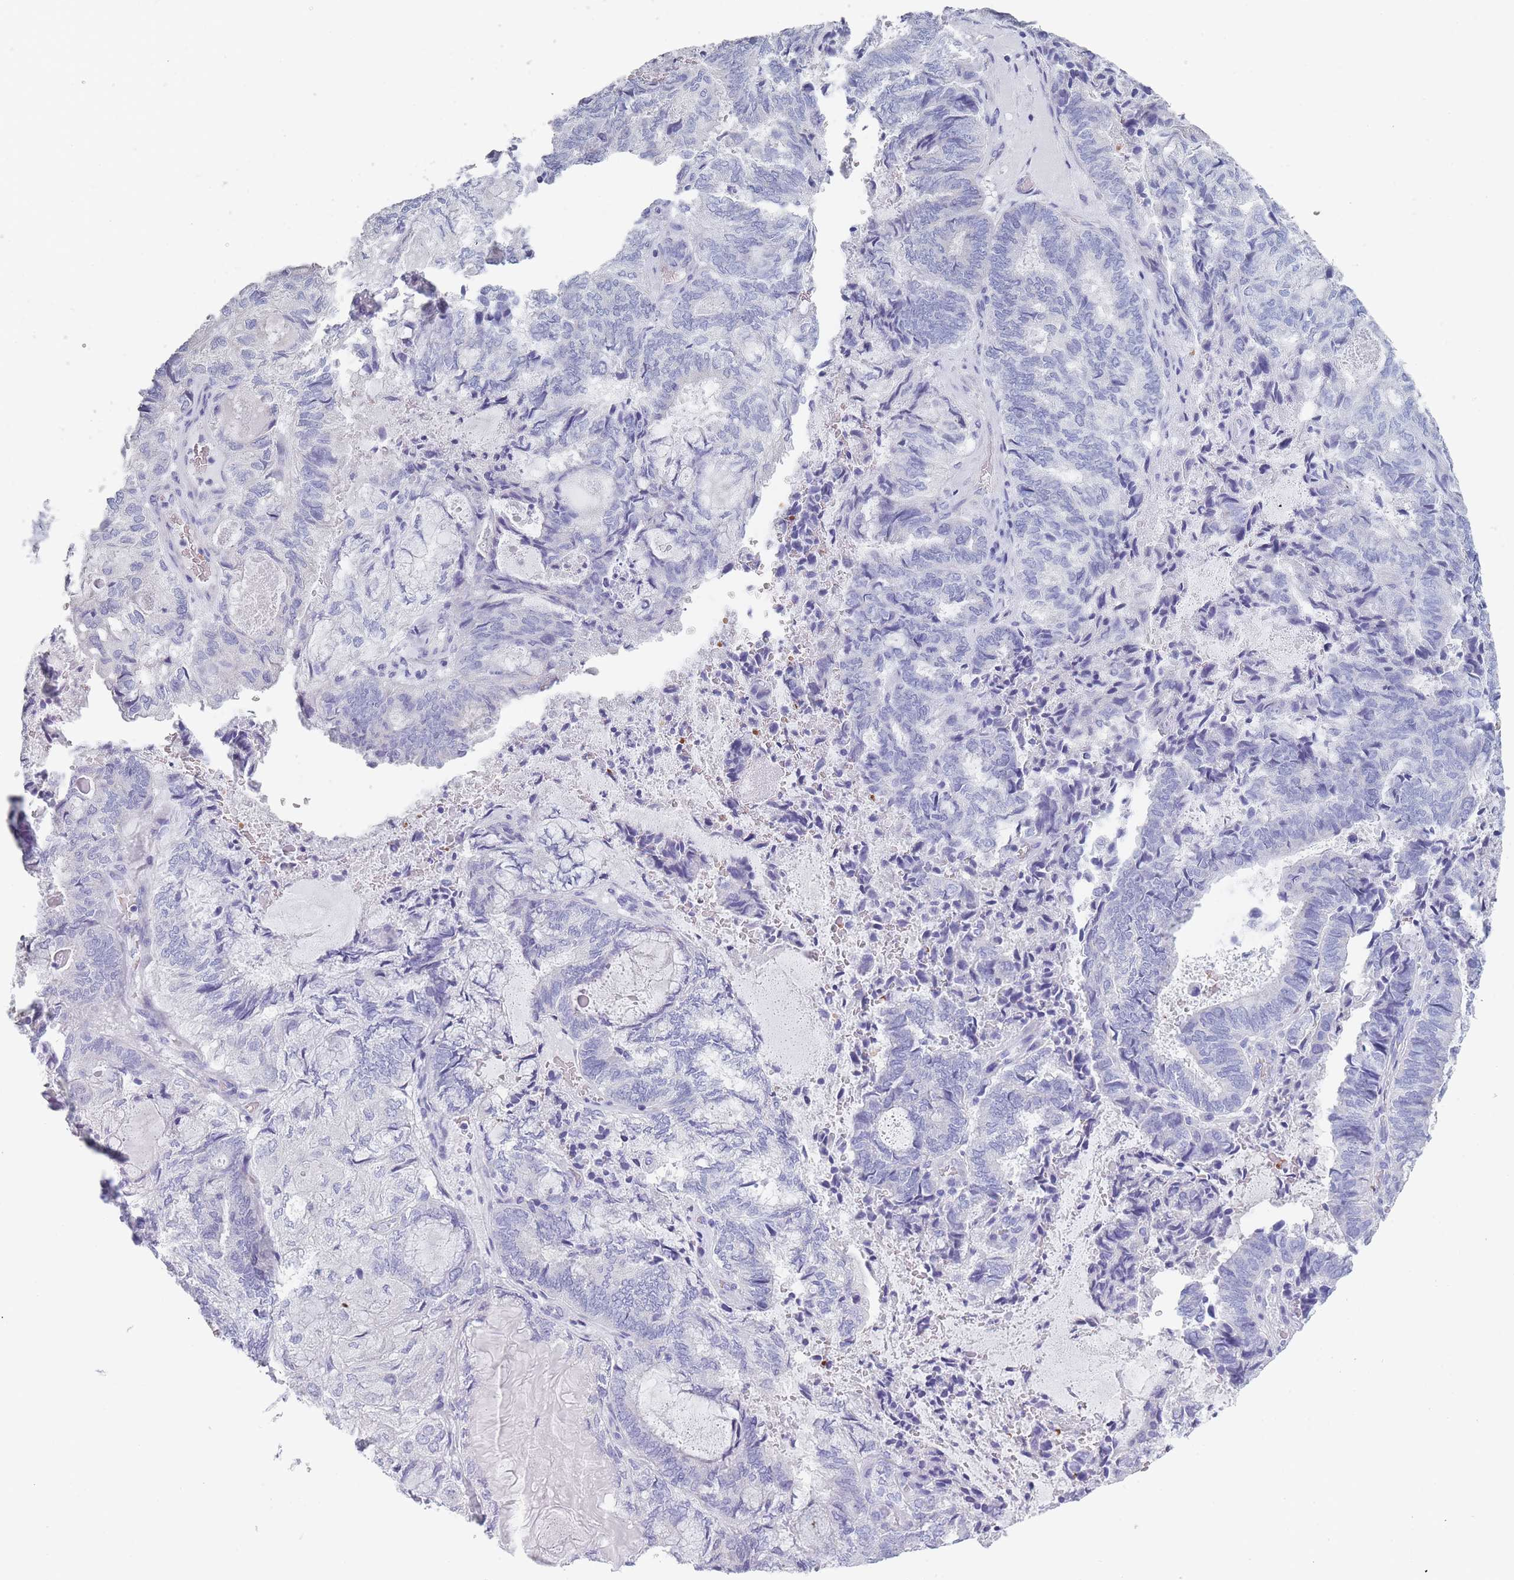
{"staining": {"intensity": "negative", "quantity": "none", "location": "none"}, "tissue": "endometrial cancer", "cell_type": "Tumor cells", "image_type": "cancer", "snomed": [{"axis": "morphology", "description": "Adenocarcinoma, NOS"}, {"axis": "topography", "description": "Endometrium"}], "caption": "High magnification brightfield microscopy of endometrial adenocarcinoma stained with DAB (3,3'-diaminobenzidine) (brown) and counterstained with hematoxylin (blue): tumor cells show no significant positivity.", "gene": "OR5D16", "patient": {"sex": "female", "age": 80}}